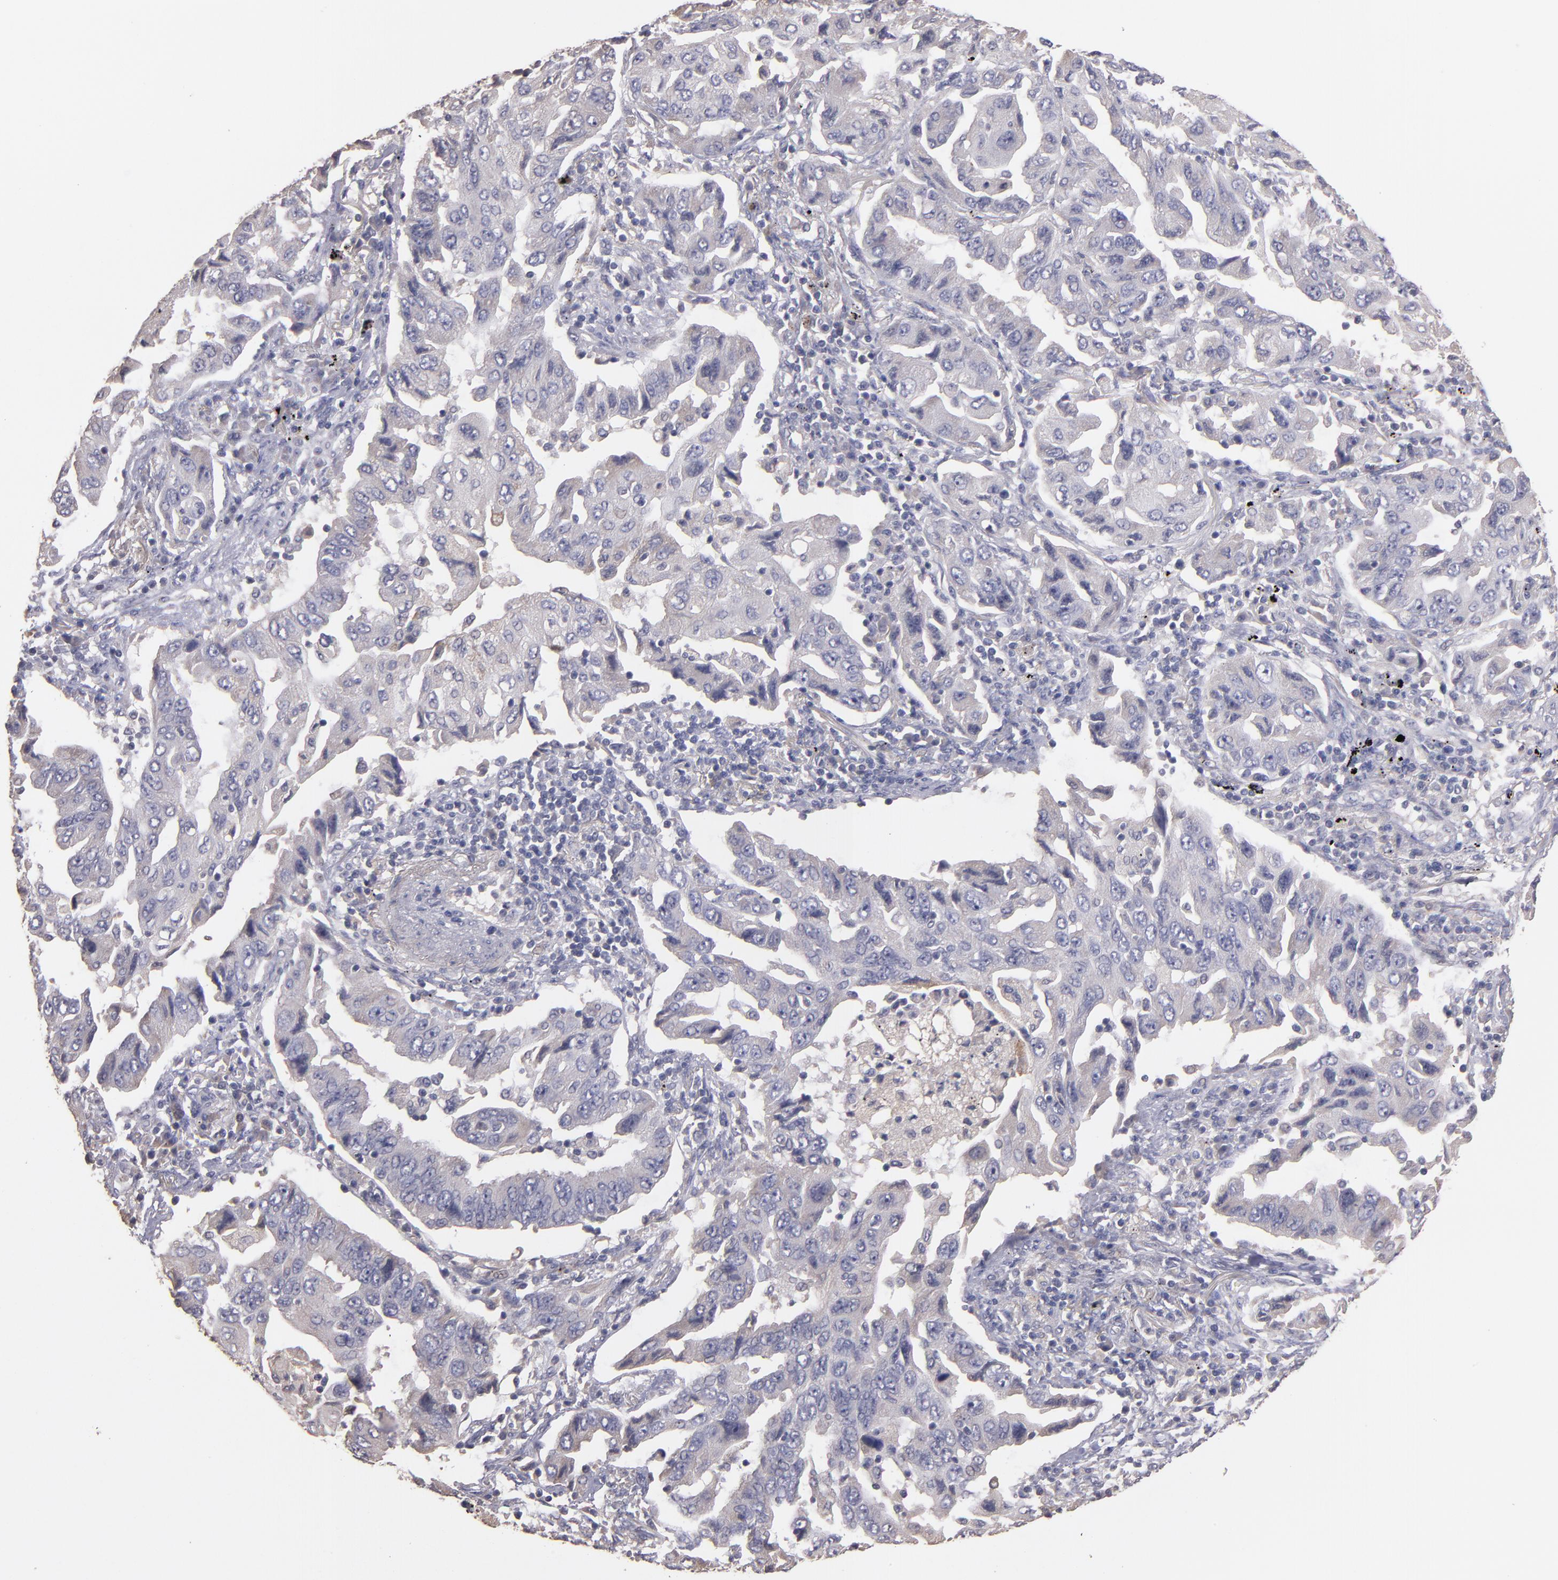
{"staining": {"intensity": "negative", "quantity": "none", "location": "none"}, "tissue": "lung cancer", "cell_type": "Tumor cells", "image_type": "cancer", "snomed": [{"axis": "morphology", "description": "Adenocarcinoma, NOS"}, {"axis": "topography", "description": "Lung"}], "caption": "High magnification brightfield microscopy of lung cancer (adenocarcinoma) stained with DAB (brown) and counterstained with hematoxylin (blue): tumor cells show no significant positivity.", "gene": "GNAZ", "patient": {"sex": "female", "age": 65}}